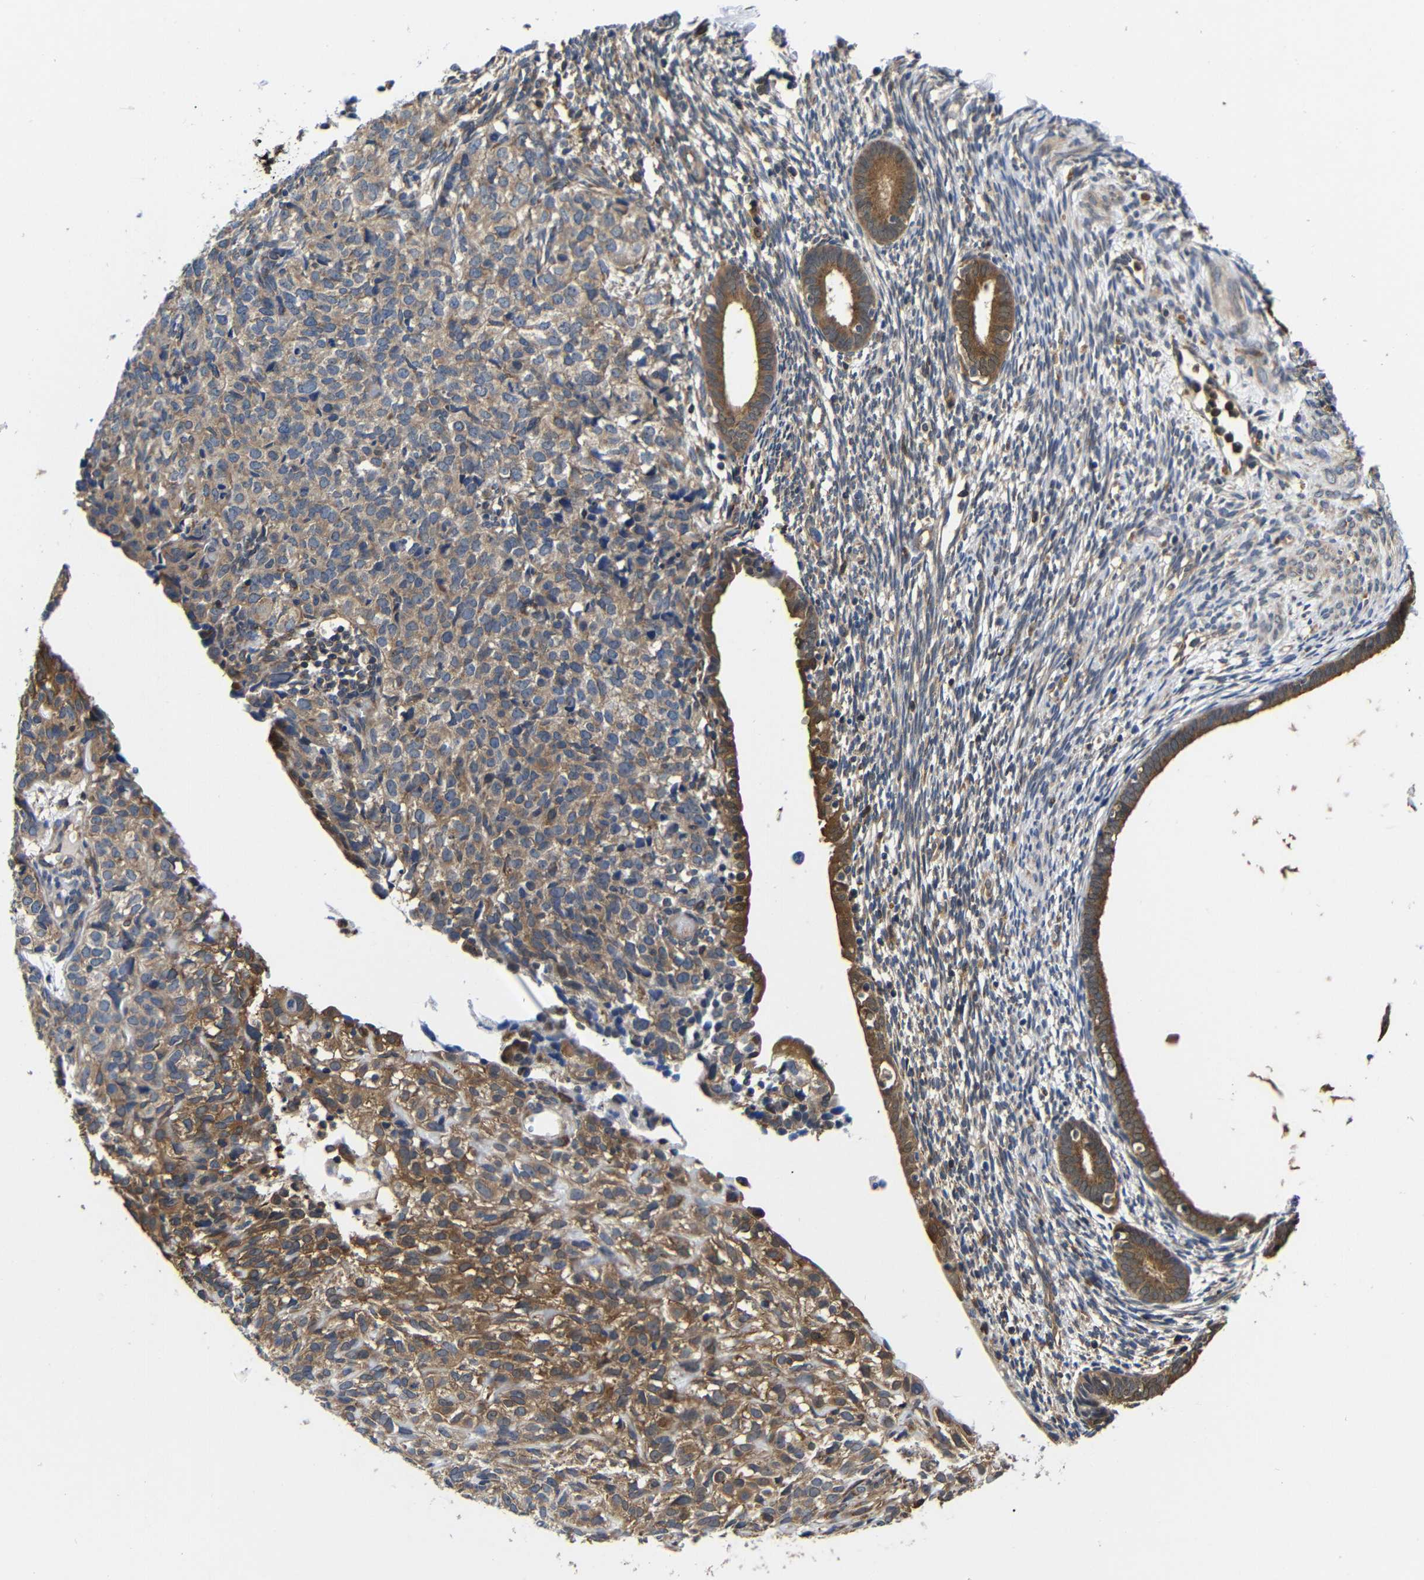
{"staining": {"intensity": "moderate", "quantity": "<25%", "location": "cytoplasmic/membranous"}, "tissue": "endometrium", "cell_type": "Cells in endometrial stroma", "image_type": "normal", "snomed": [{"axis": "morphology", "description": "Normal tissue, NOS"}, {"axis": "morphology", "description": "Adenocarcinoma, NOS"}, {"axis": "topography", "description": "Endometrium"}, {"axis": "topography", "description": "Ovary"}], "caption": "A brown stain highlights moderate cytoplasmic/membranous expression of a protein in cells in endometrial stroma of benign human endometrium. The protein is shown in brown color, while the nuclei are stained blue.", "gene": "LRRCC1", "patient": {"sex": "female", "age": 68}}